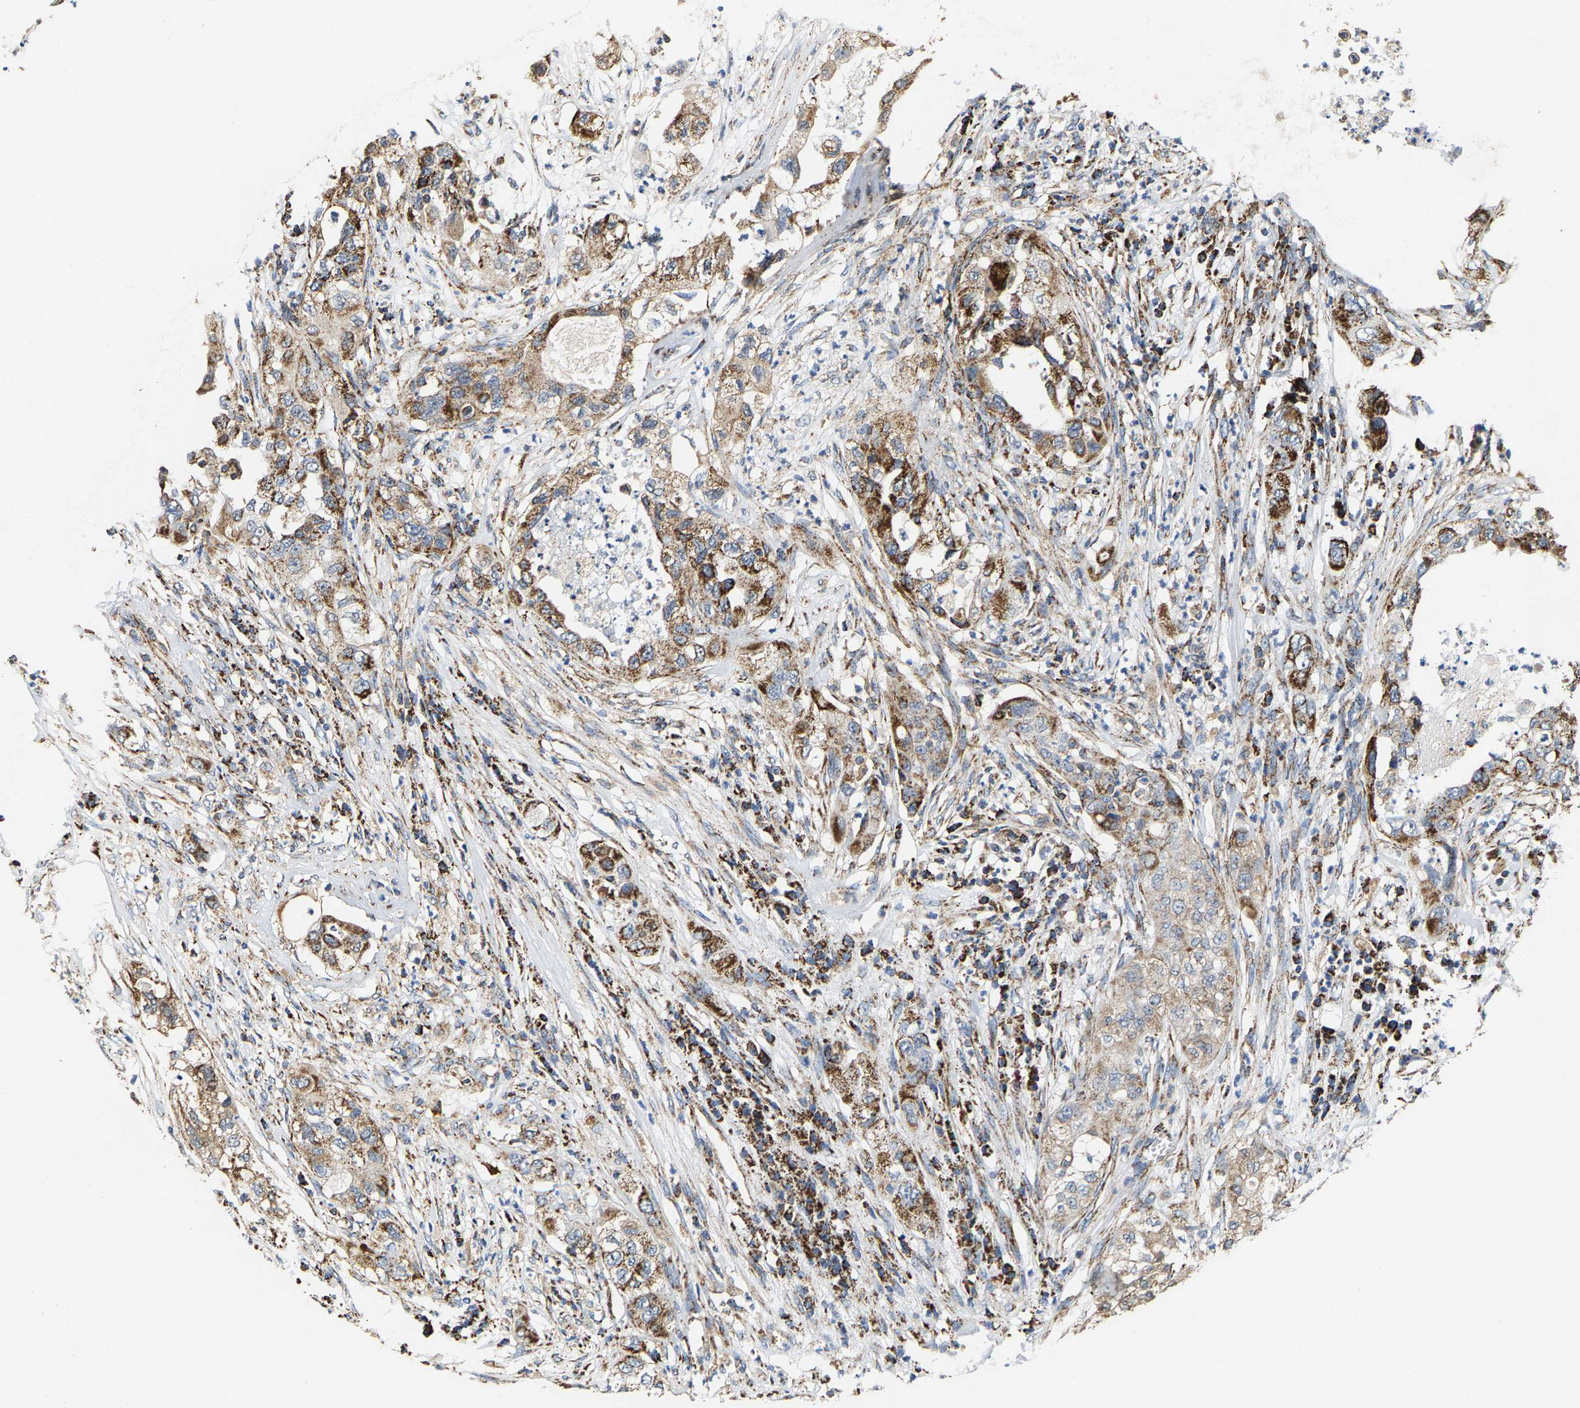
{"staining": {"intensity": "moderate", "quantity": ">75%", "location": "cytoplasmic/membranous"}, "tissue": "pancreatic cancer", "cell_type": "Tumor cells", "image_type": "cancer", "snomed": [{"axis": "morphology", "description": "Adenocarcinoma, NOS"}, {"axis": "topography", "description": "Pancreas"}], "caption": "Brown immunohistochemical staining in adenocarcinoma (pancreatic) exhibits moderate cytoplasmic/membranous positivity in about >75% of tumor cells. The protein is stained brown, and the nuclei are stained in blue (DAB (3,3'-diaminobenzidine) IHC with brightfield microscopy, high magnification).", "gene": "SHMT2", "patient": {"sex": "female", "age": 78}}